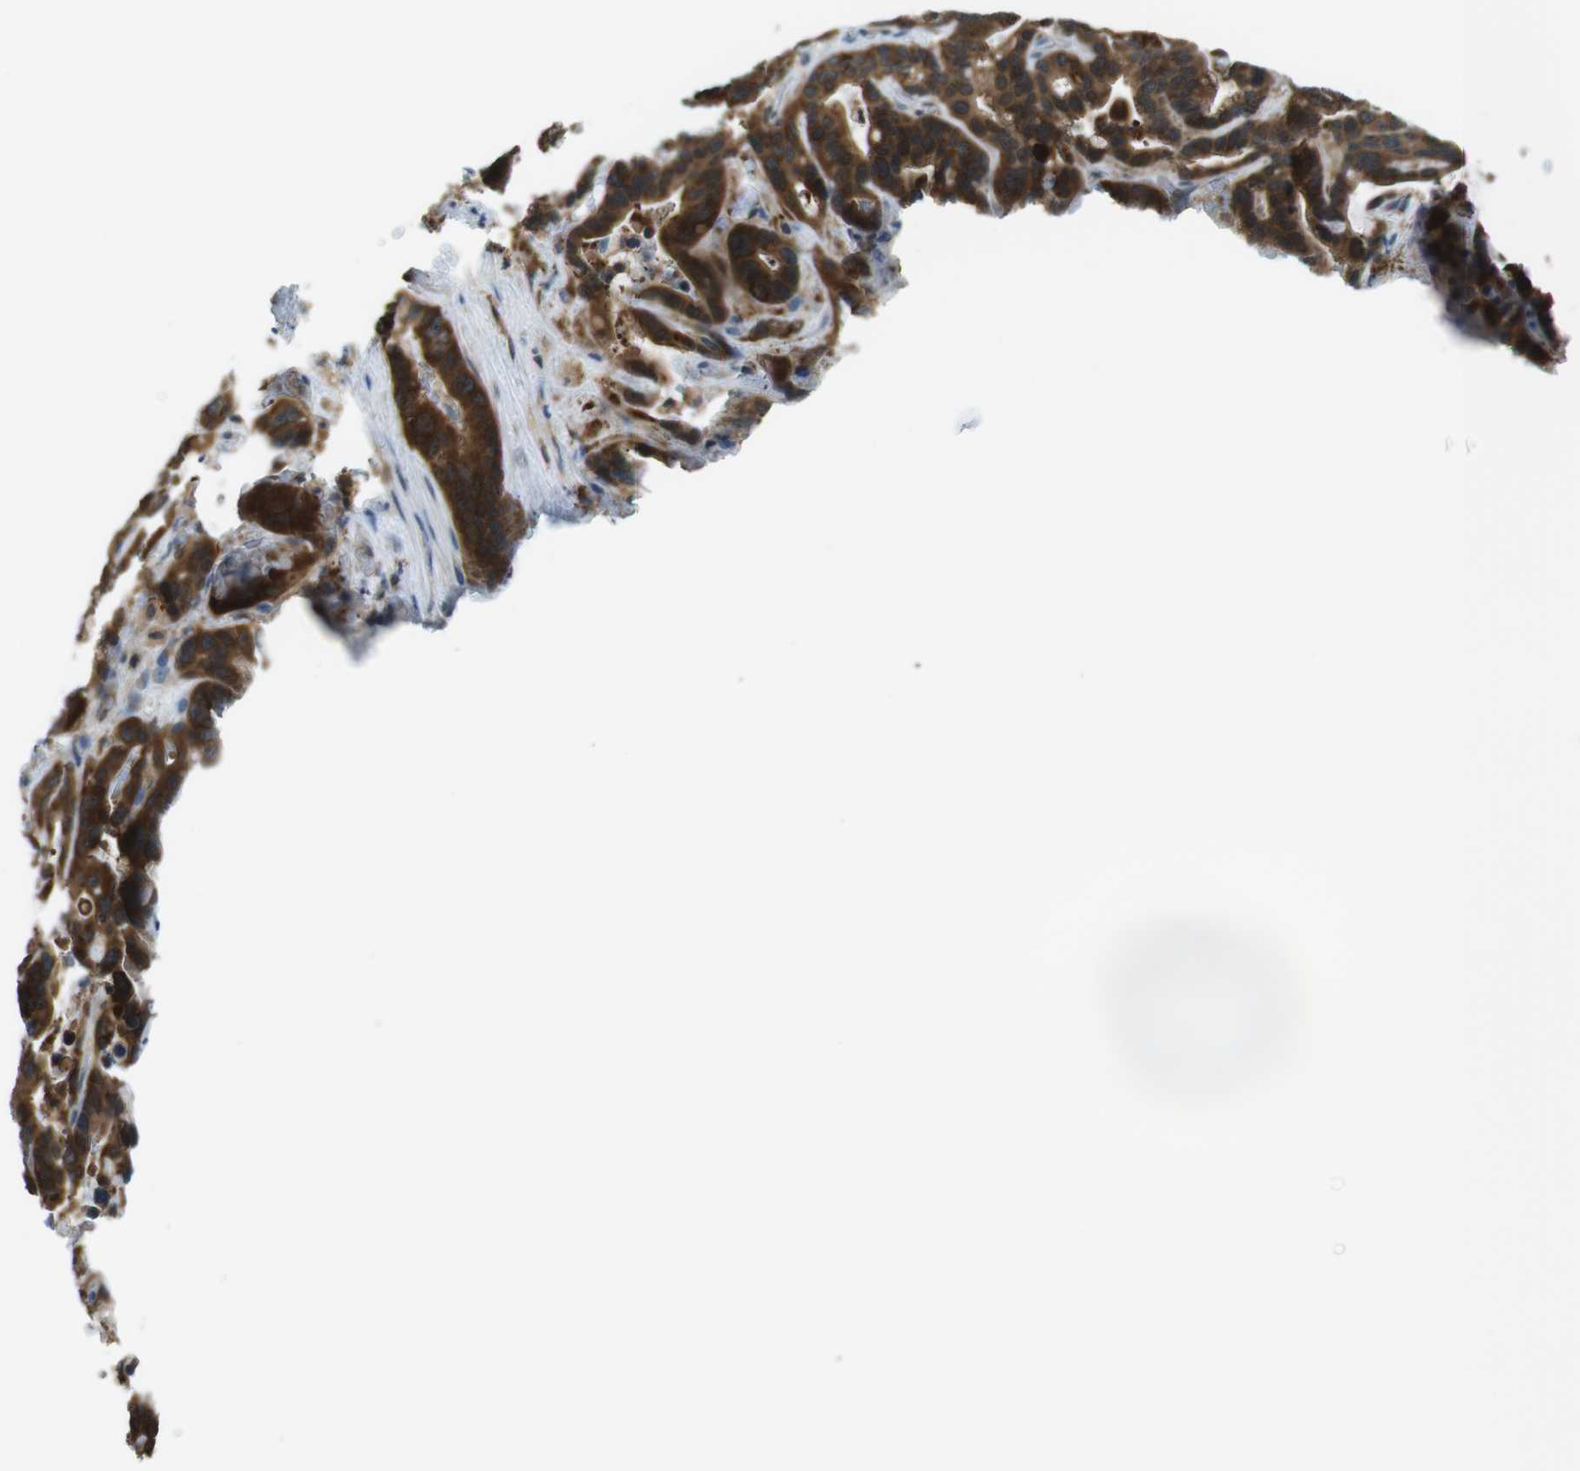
{"staining": {"intensity": "strong", "quantity": ">75%", "location": "cytoplasmic/membranous"}, "tissue": "liver cancer", "cell_type": "Tumor cells", "image_type": "cancer", "snomed": [{"axis": "morphology", "description": "Cholangiocarcinoma"}, {"axis": "topography", "description": "Liver"}], "caption": "Strong cytoplasmic/membranous staining is appreciated in about >75% of tumor cells in liver cancer (cholangiocarcinoma). Nuclei are stained in blue.", "gene": "TES", "patient": {"sex": "female", "age": 65}}